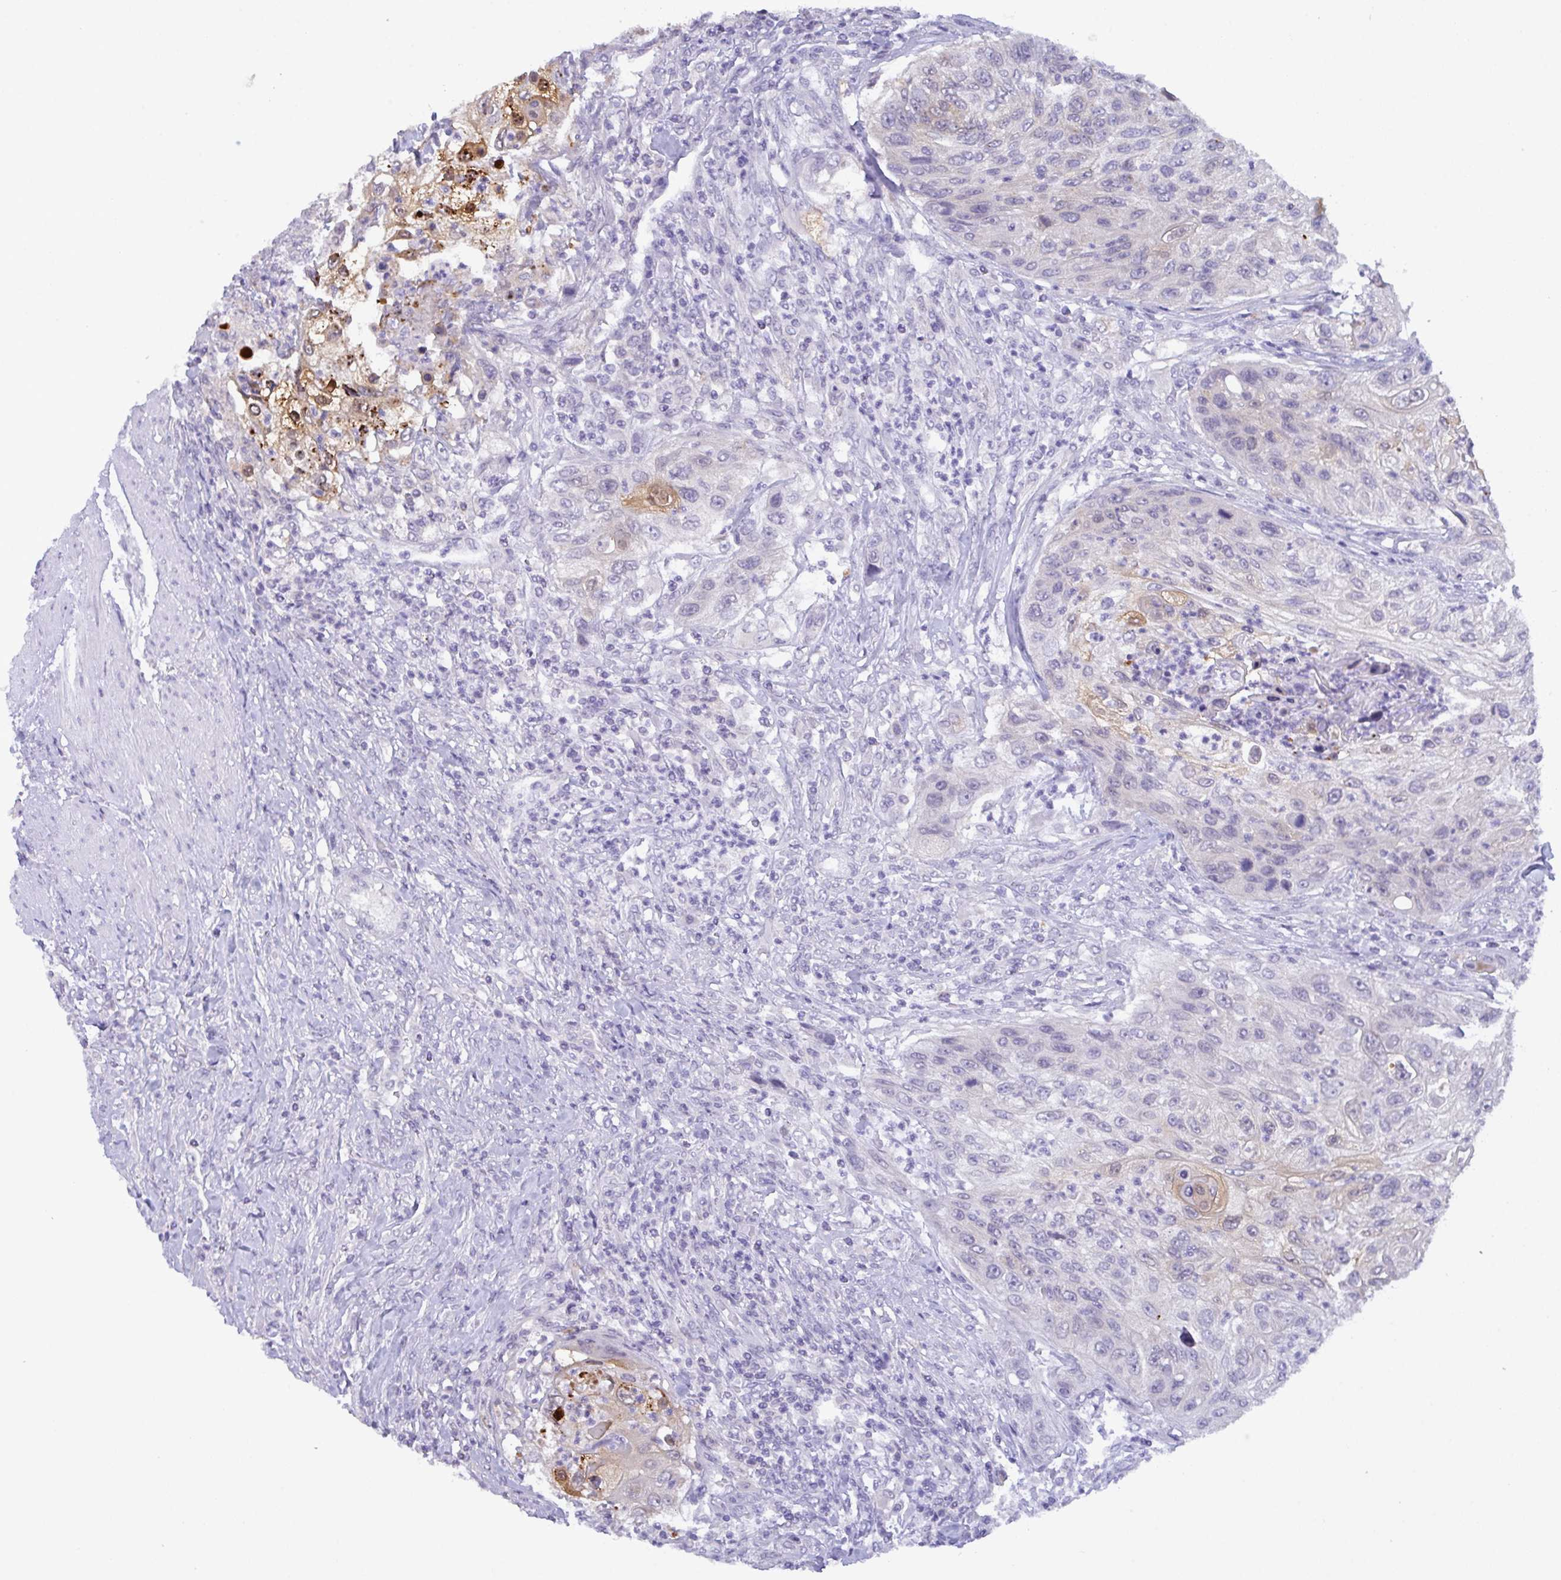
{"staining": {"intensity": "moderate", "quantity": "<25%", "location": "cytoplasmic/membranous"}, "tissue": "urothelial cancer", "cell_type": "Tumor cells", "image_type": "cancer", "snomed": [{"axis": "morphology", "description": "Urothelial carcinoma, High grade"}, {"axis": "topography", "description": "Urinary bladder"}], "caption": "A high-resolution photomicrograph shows immunohistochemistry staining of urothelial cancer, which exhibits moderate cytoplasmic/membranous positivity in about <25% of tumor cells. The staining was performed using DAB, with brown indicating positive protein expression. Nuclei are stained blue with hematoxylin.", "gene": "SERPINB13", "patient": {"sex": "female", "age": 60}}